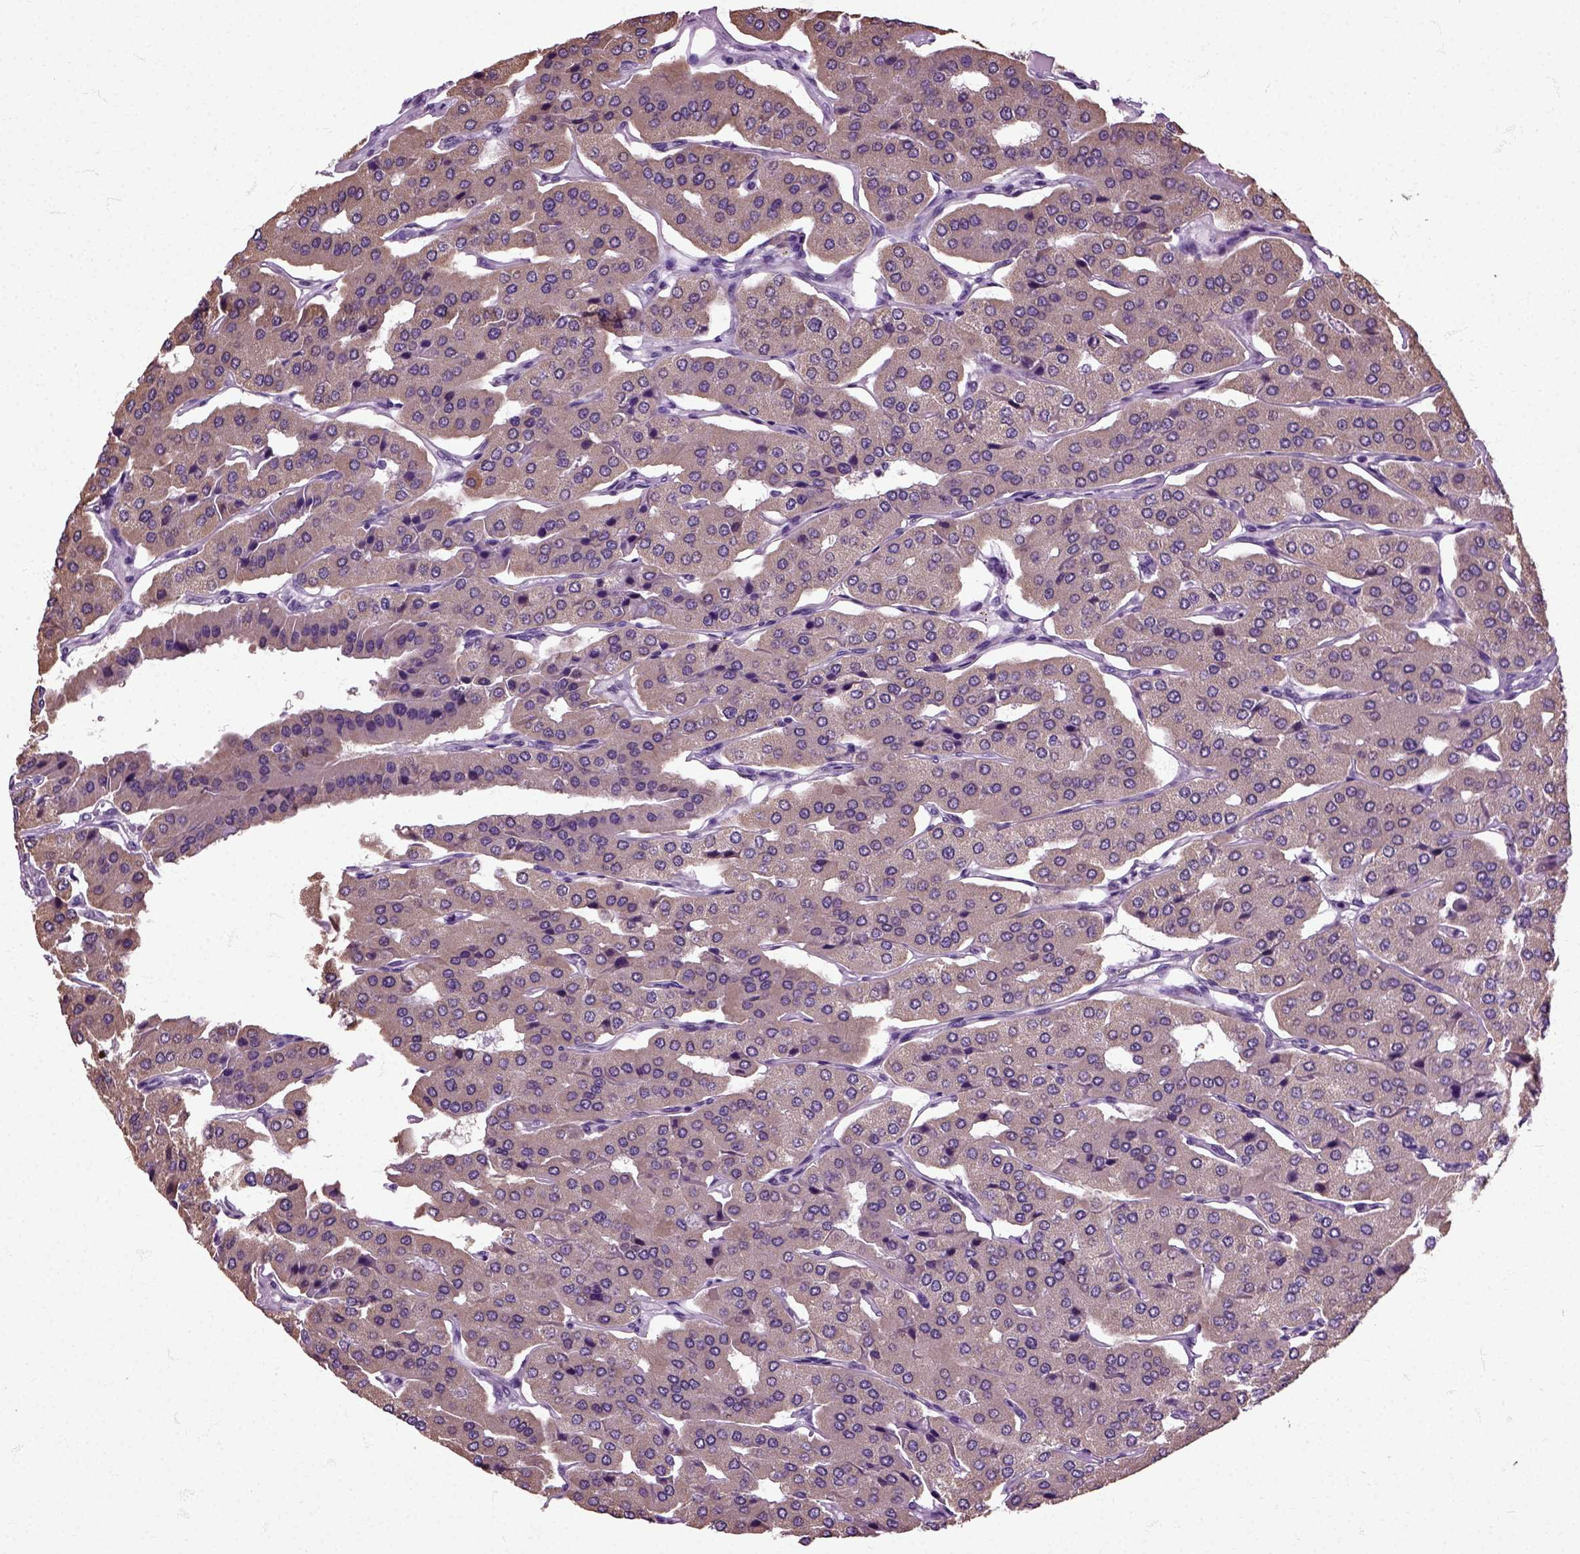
{"staining": {"intensity": "weak", "quantity": ">75%", "location": "cytoplasmic/membranous"}, "tissue": "parathyroid gland", "cell_type": "Glandular cells", "image_type": "normal", "snomed": [{"axis": "morphology", "description": "Normal tissue, NOS"}, {"axis": "morphology", "description": "Adenoma, NOS"}, {"axis": "topography", "description": "Parathyroid gland"}], "caption": "This photomicrograph reveals IHC staining of unremarkable parathyroid gland, with low weak cytoplasmic/membranous expression in about >75% of glandular cells.", "gene": "HSPA2", "patient": {"sex": "female", "age": 86}}